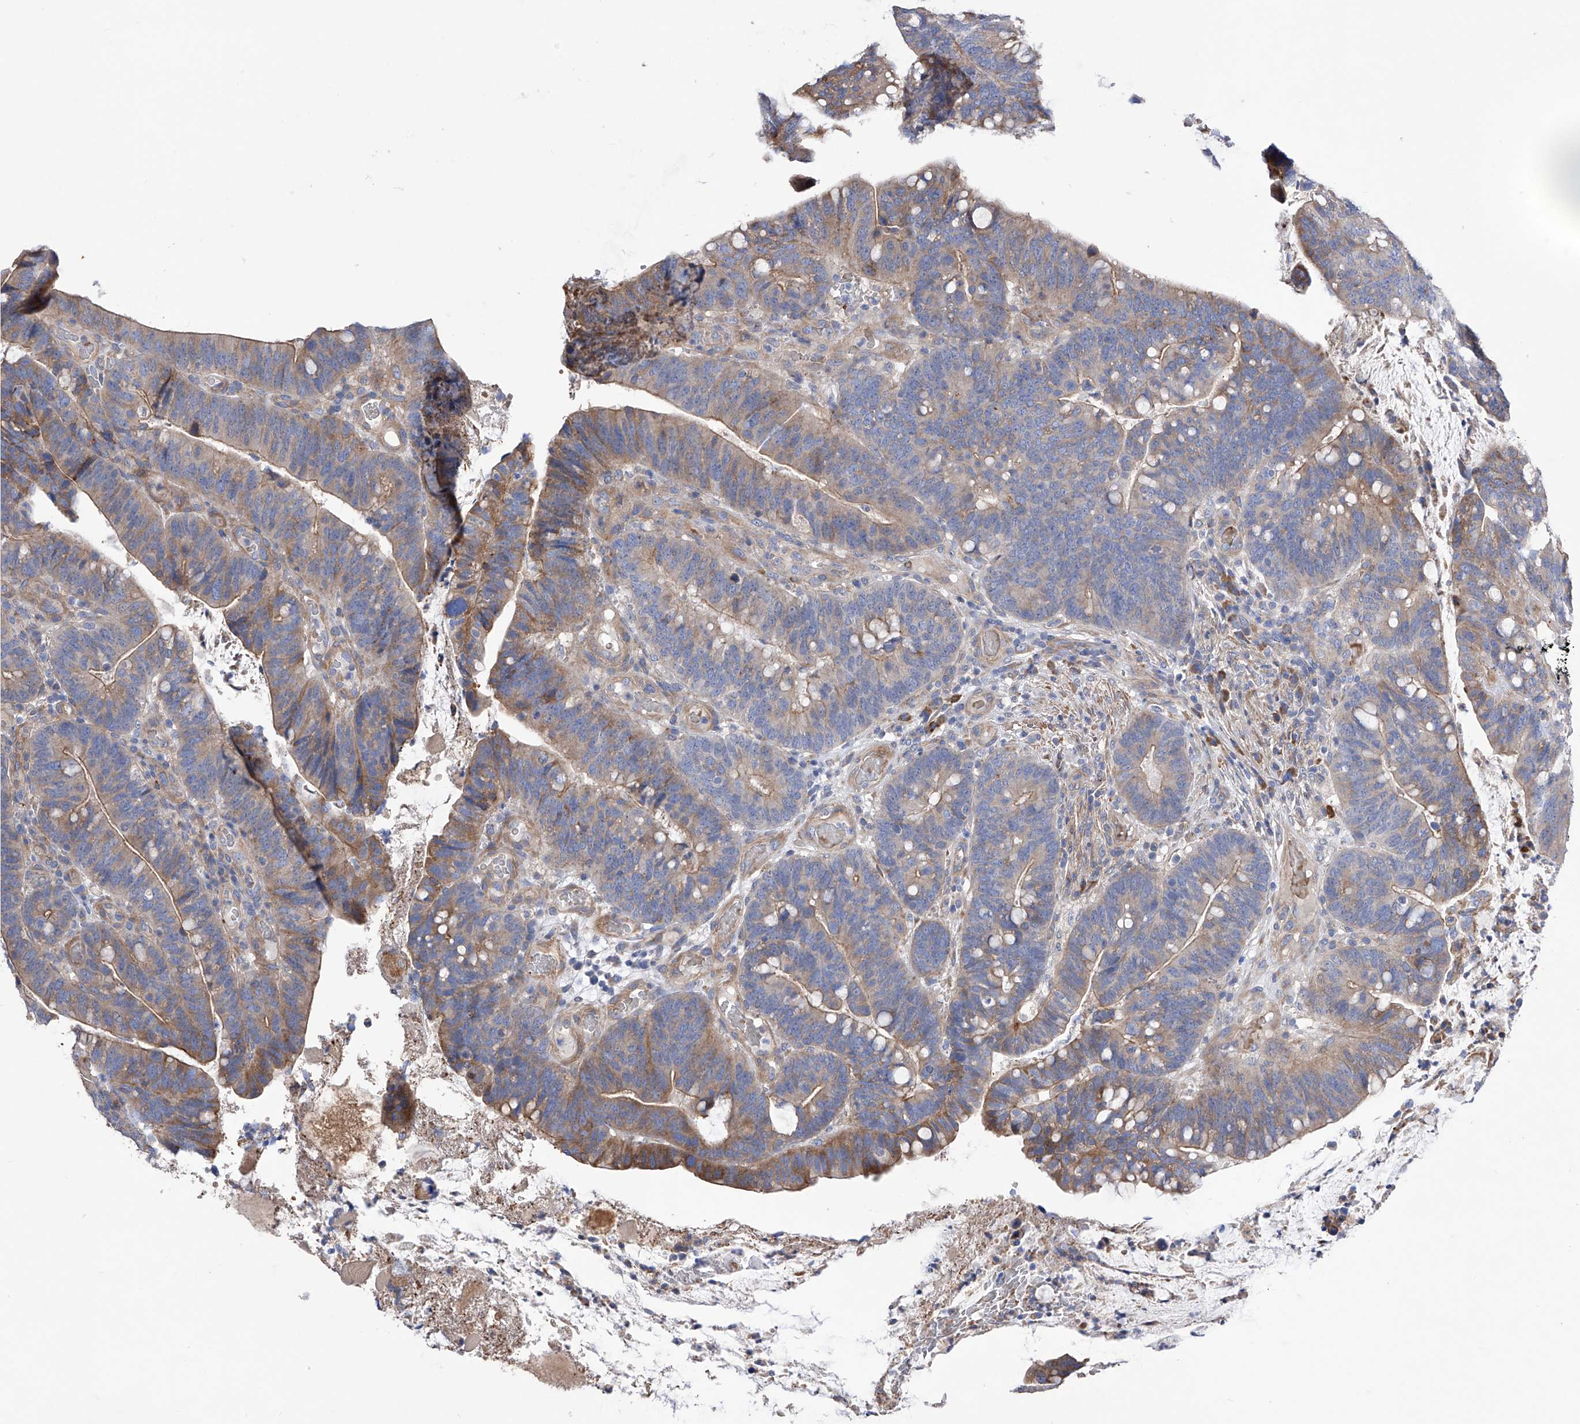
{"staining": {"intensity": "moderate", "quantity": "25%-75%", "location": "cytoplasmic/membranous"}, "tissue": "colorectal cancer", "cell_type": "Tumor cells", "image_type": "cancer", "snomed": [{"axis": "morphology", "description": "Adenocarcinoma, NOS"}, {"axis": "topography", "description": "Colon"}], "caption": "A medium amount of moderate cytoplasmic/membranous positivity is appreciated in approximately 25%-75% of tumor cells in colorectal cancer (adenocarcinoma) tissue.", "gene": "NFATC4", "patient": {"sex": "female", "age": 66}}